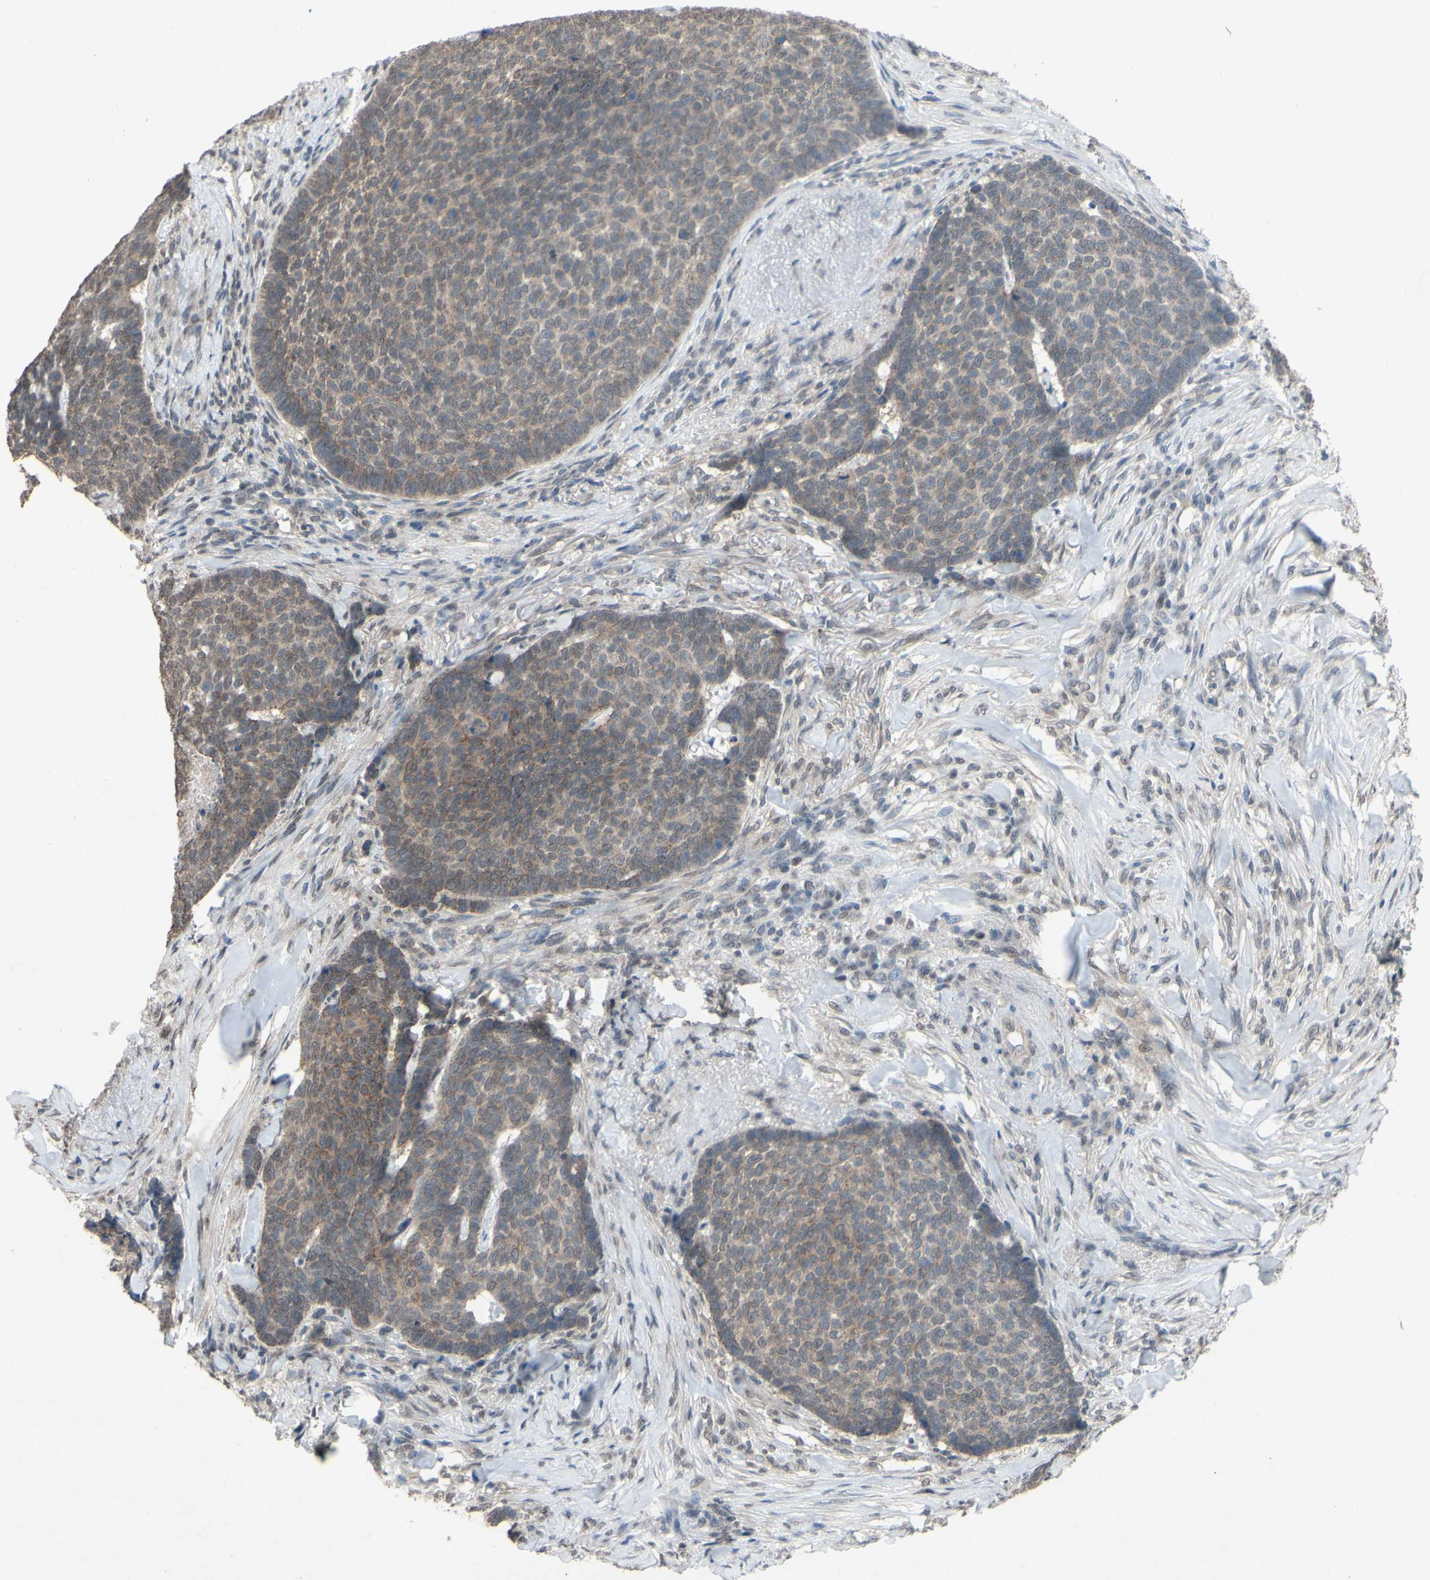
{"staining": {"intensity": "weak", "quantity": "25%-75%", "location": "cytoplasmic/membranous"}, "tissue": "skin cancer", "cell_type": "Tumor cells", "image_type": "cancer", "snomed": [{"axis": "morphology", "description": "Basal cell carcinoma"}, {"axis": "topography", "description": "Skin"}], "caption": "Immunohistochemistry (DAB) staining of skin cancer (basal cell carcinoma) exhibits weak cytoplasmic/membranous protein expression in about 25%-75% of tumor cells.", "gene": "CDCP1", "patient": {"sex": "male", "age": 84}}